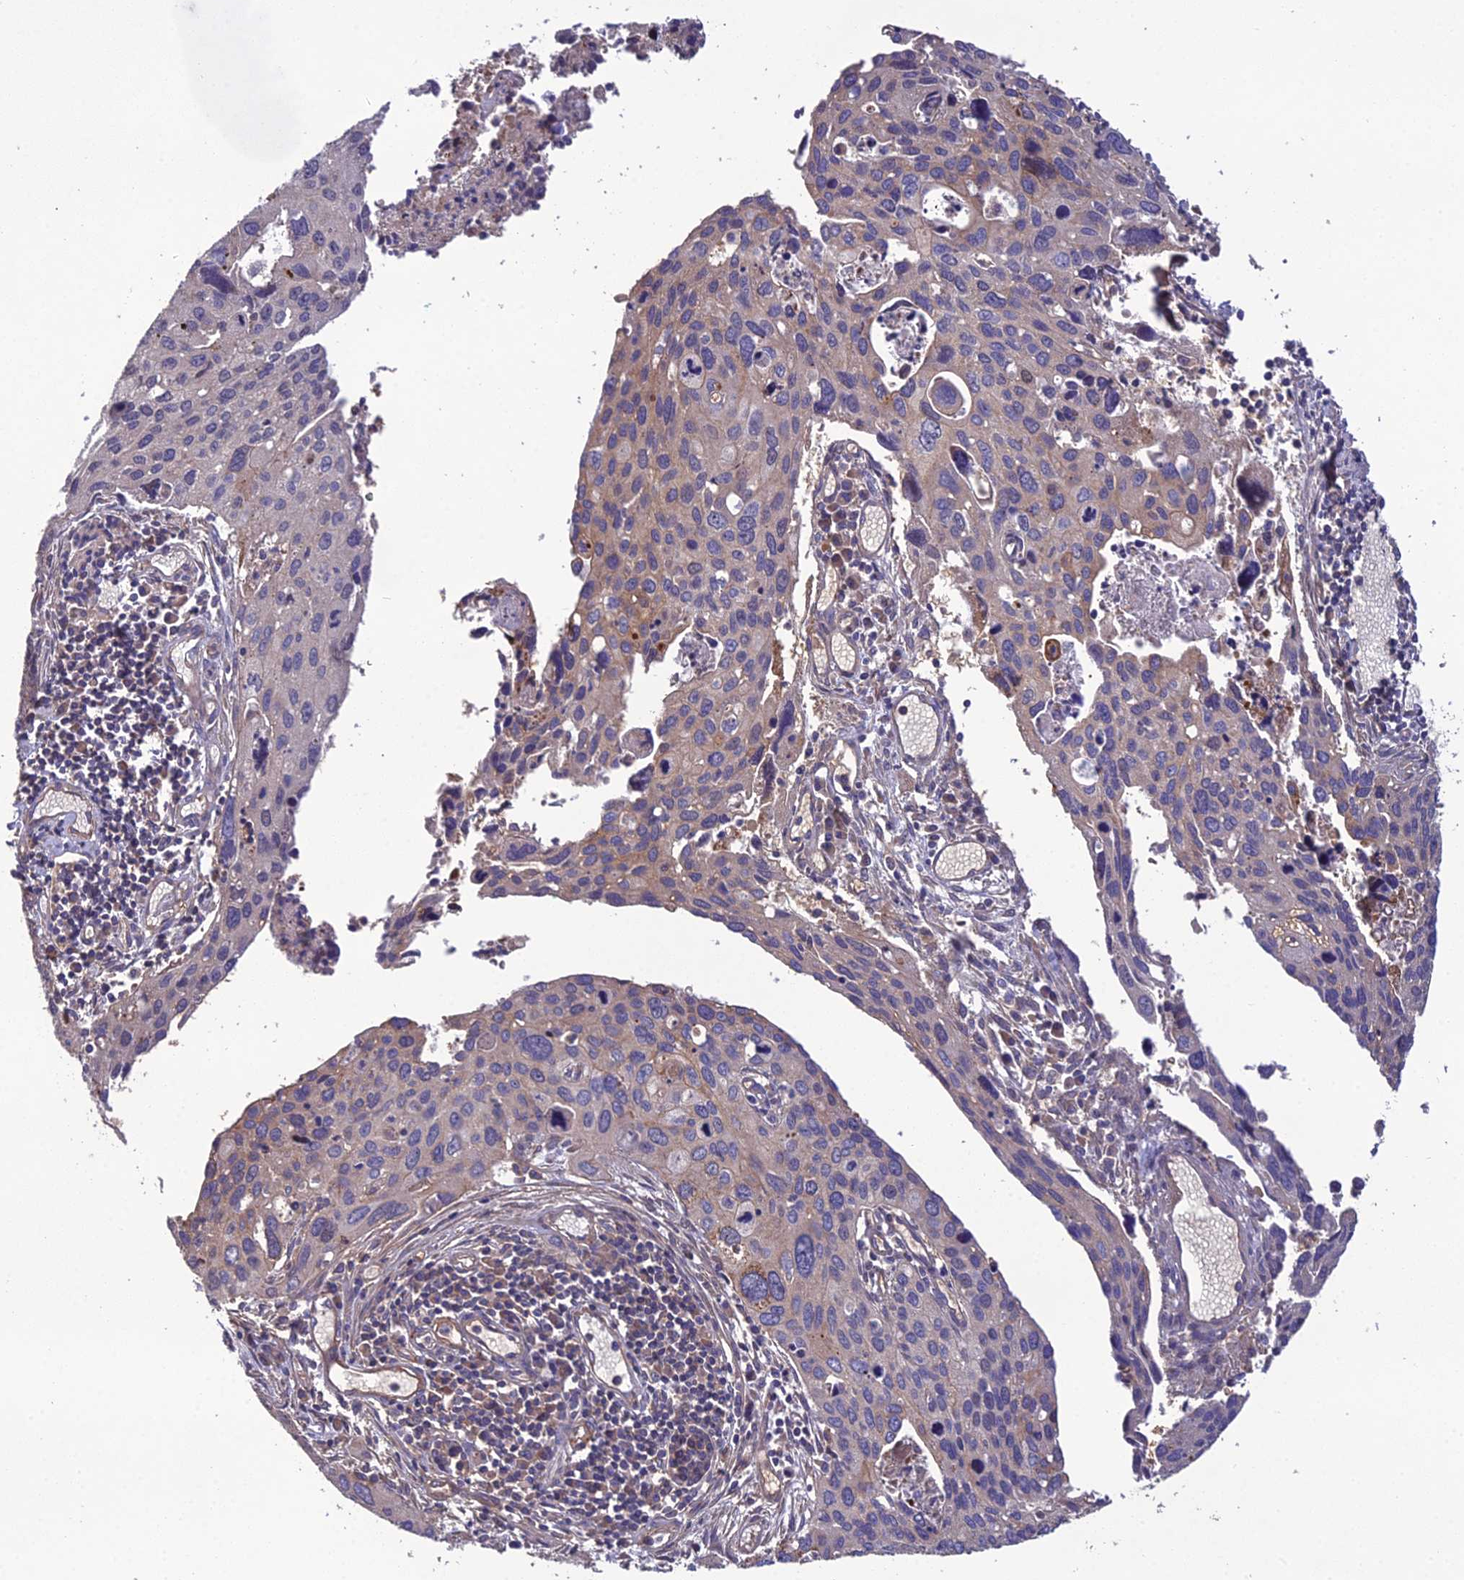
{"staining": {"intensity": "negative", "quantity": "none", "location": "none"}, "tissue": "cervical cancer", "cell_type": "Tumor cells", "image_type": "cancer", "snomed": [{"axis": "morphology", "description": "Squamous cell carcinoma, NOS"}, {"axis": "topography", "description": "Cervix"}], "caption": "Immunohistochemical staining of human cervical cancer exhibits no significant staining in tumor cells.", "gene": "GALR2", "patient": {"sex": "female", "age": 55}}